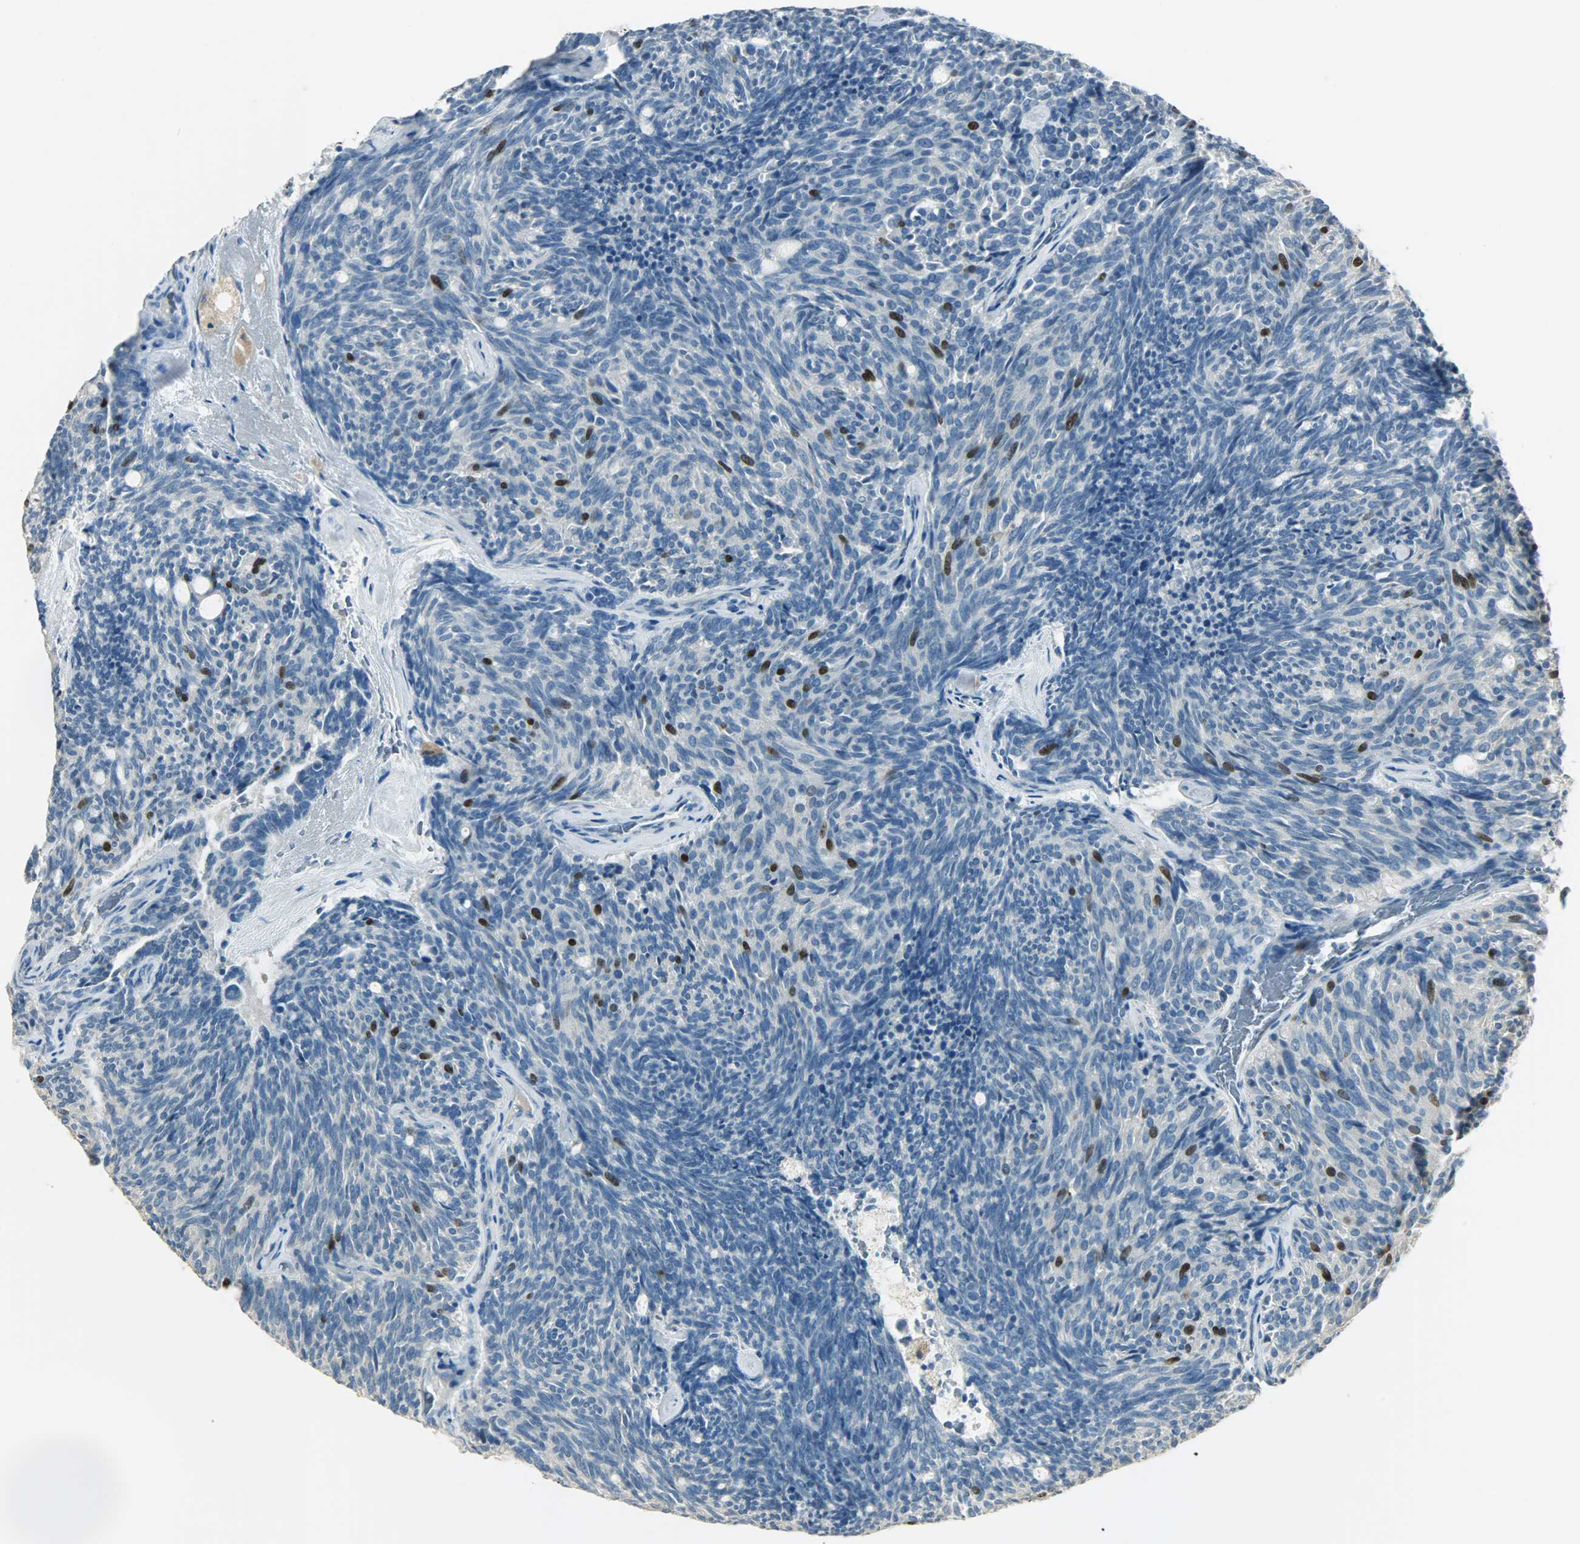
{"staining": {"intensity": "strong", "quantity": "<25%", "location": "nuclear"}, "tissue": "carcinoid", "cell_type": "Tumor cells", "image_type": "cancer", "snomed": [{"axis": "morphology", "description": "Carcinoid, malignant, NOS"}, {"axis": "topography", "description": "Pancreas"}], "caption": "Protein expression analysis of human carcinoid reveals strong nuclear expression in approximately <25% of tumor cells.", "gene": "TPX2", "patient": {"sex": "female", "age": 54}}